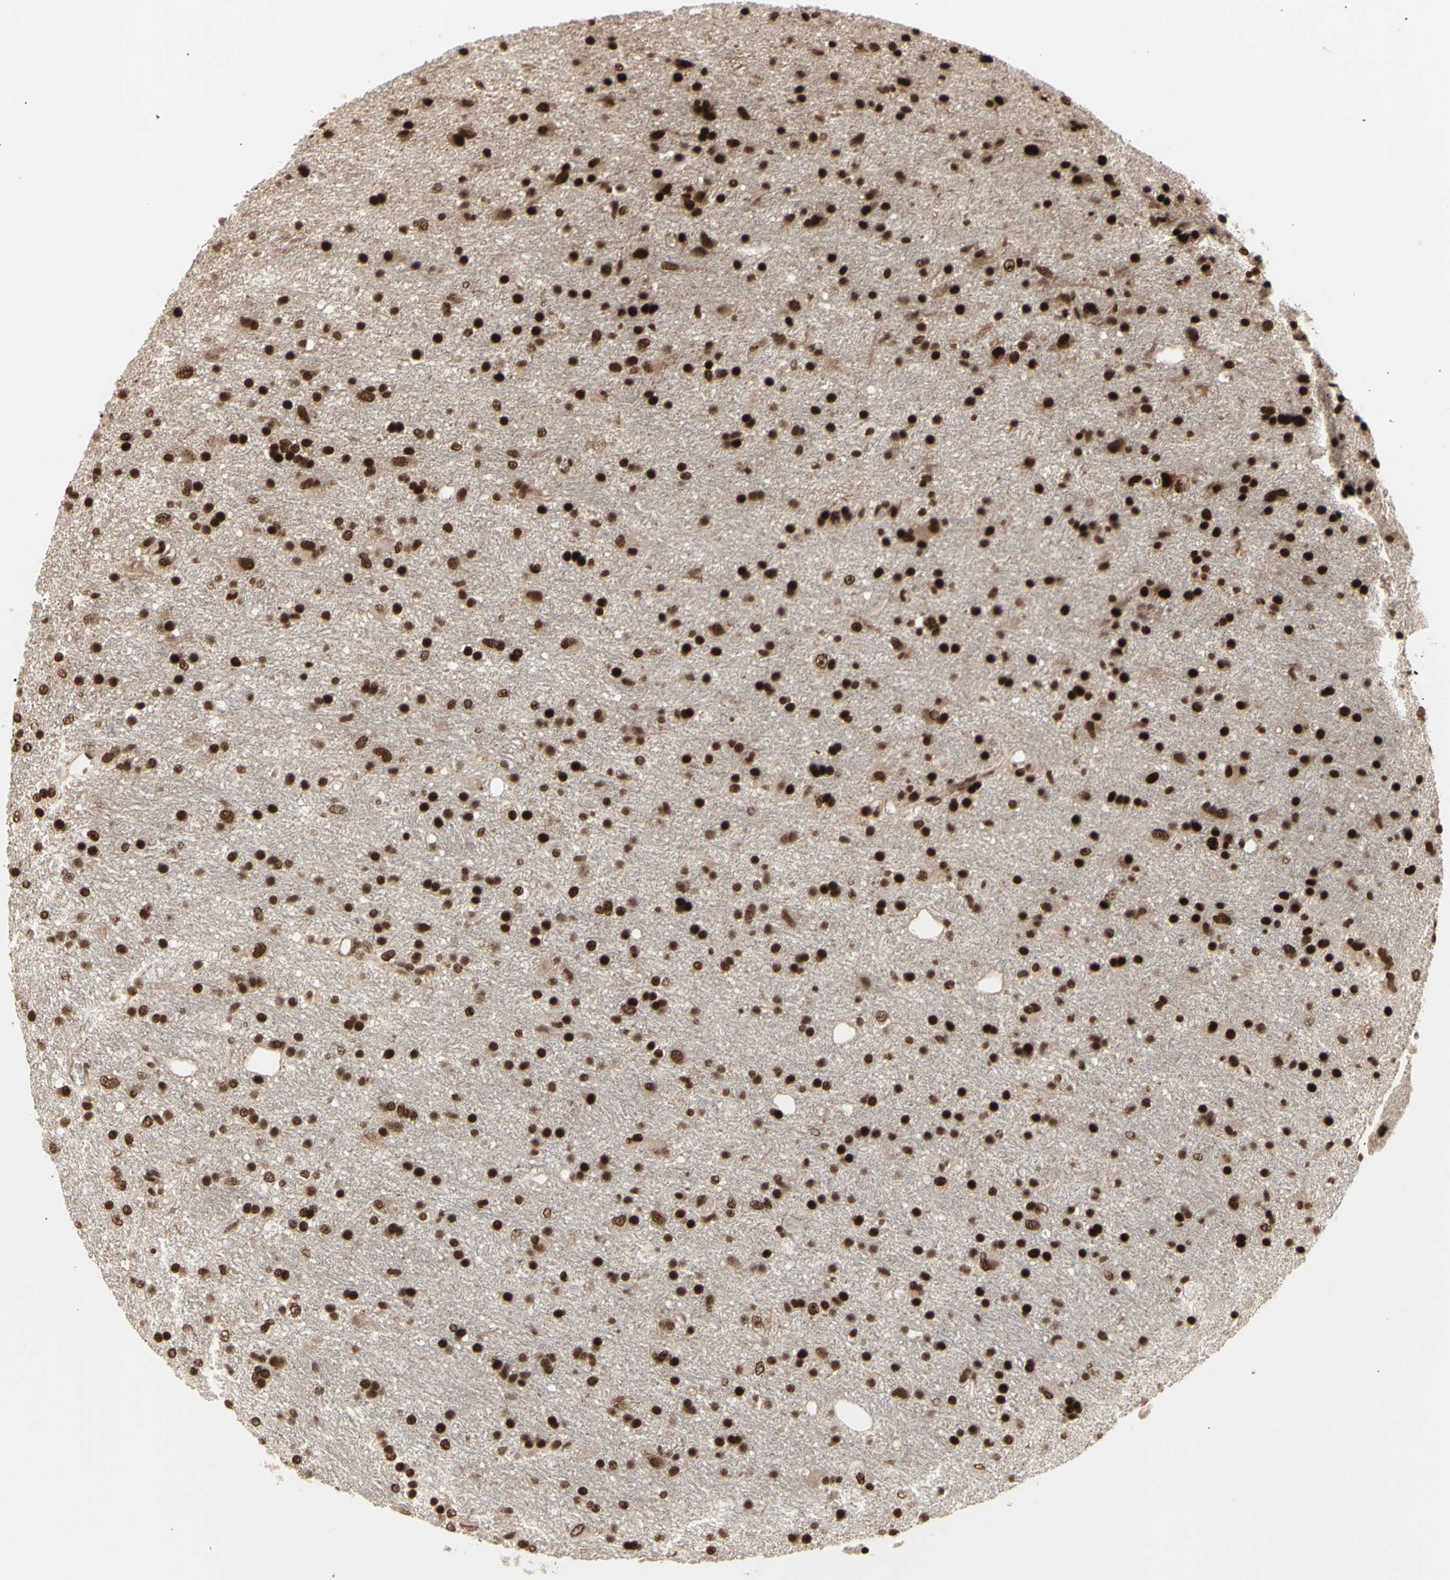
{"staining": {"intensity": "strong", "quantity": ">75%", "location": "nuclear"}, "tissue": "glioma", "cell_type": "Tumor cells", "image_type": "cancer", "snomed": [{"axis": "morphology", "description": "Glioma, malignant, Low grade"}, {"axis": "topography", "description": "Brain"}], "caption": "Immunohistochemistry (IHC) of glioma reveals high levels of strong nuclear expression in about >75% of tumor cells.", "gene": "CBX1", "patient": {"sex": "male", "age": 77}}